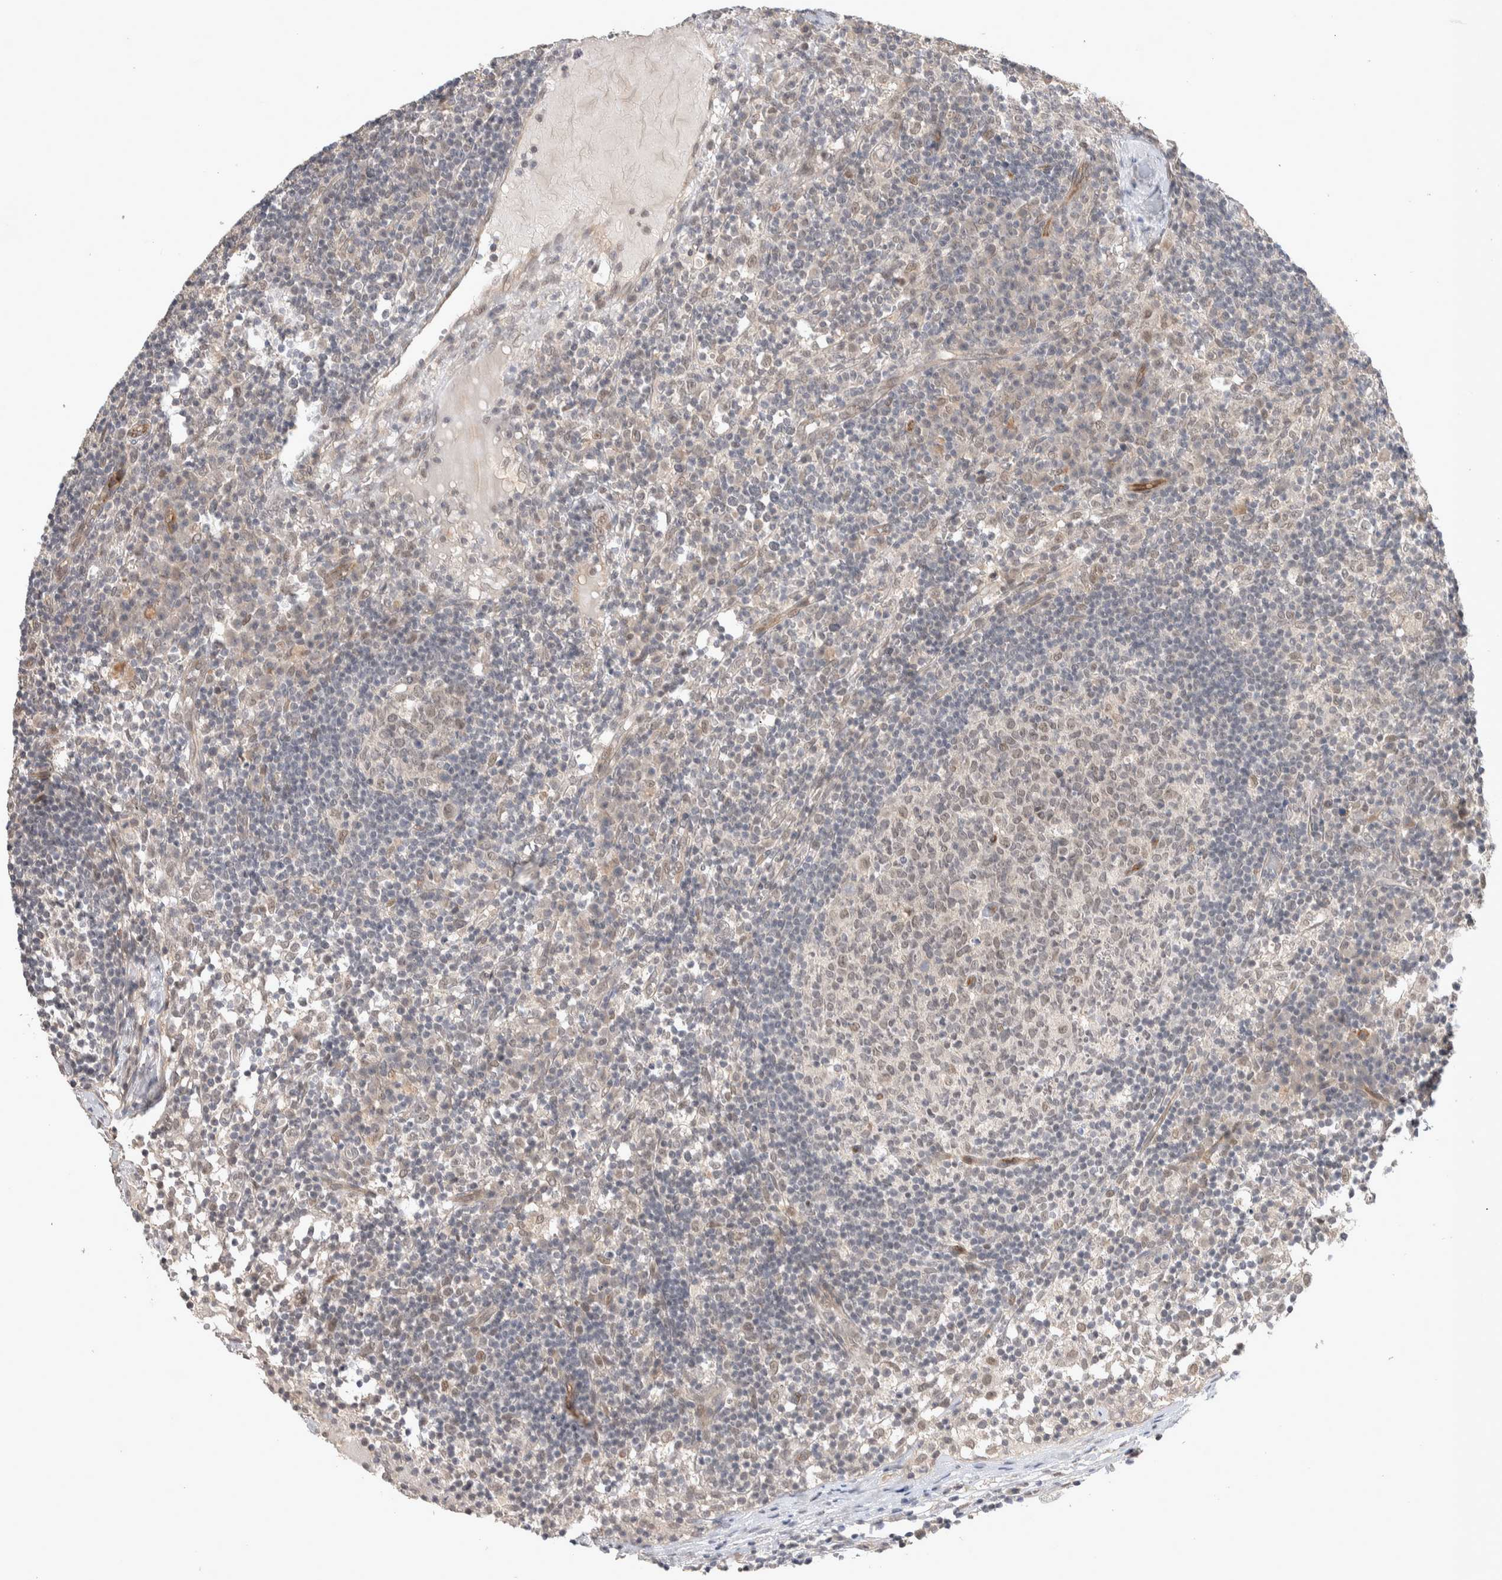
{"staining": {"intensity": "moderate", "quantity": "25%-75%", "location": "nuclear"}, "tissue": "lymph node", "cell_type": "Germinal center cells", "image_type": "normal", "snomed": [{"axis": "morphology", "description": "Normal tissue, NOS"}, {"axis": "morphology", "description": "Inflammation, NOS"}, {"axis": "topography", "description": "Lymph node"}], "caption": "Lymph node stained with DAB (3,3'-diaminobenzidine) immunohistochemistry demonstrates medium levels of moderate nuclear positivity in approximately 25%-75% of germinal center cells.", "gene": "ZNF704", "patient": {"sex": "male", "age": 55}}